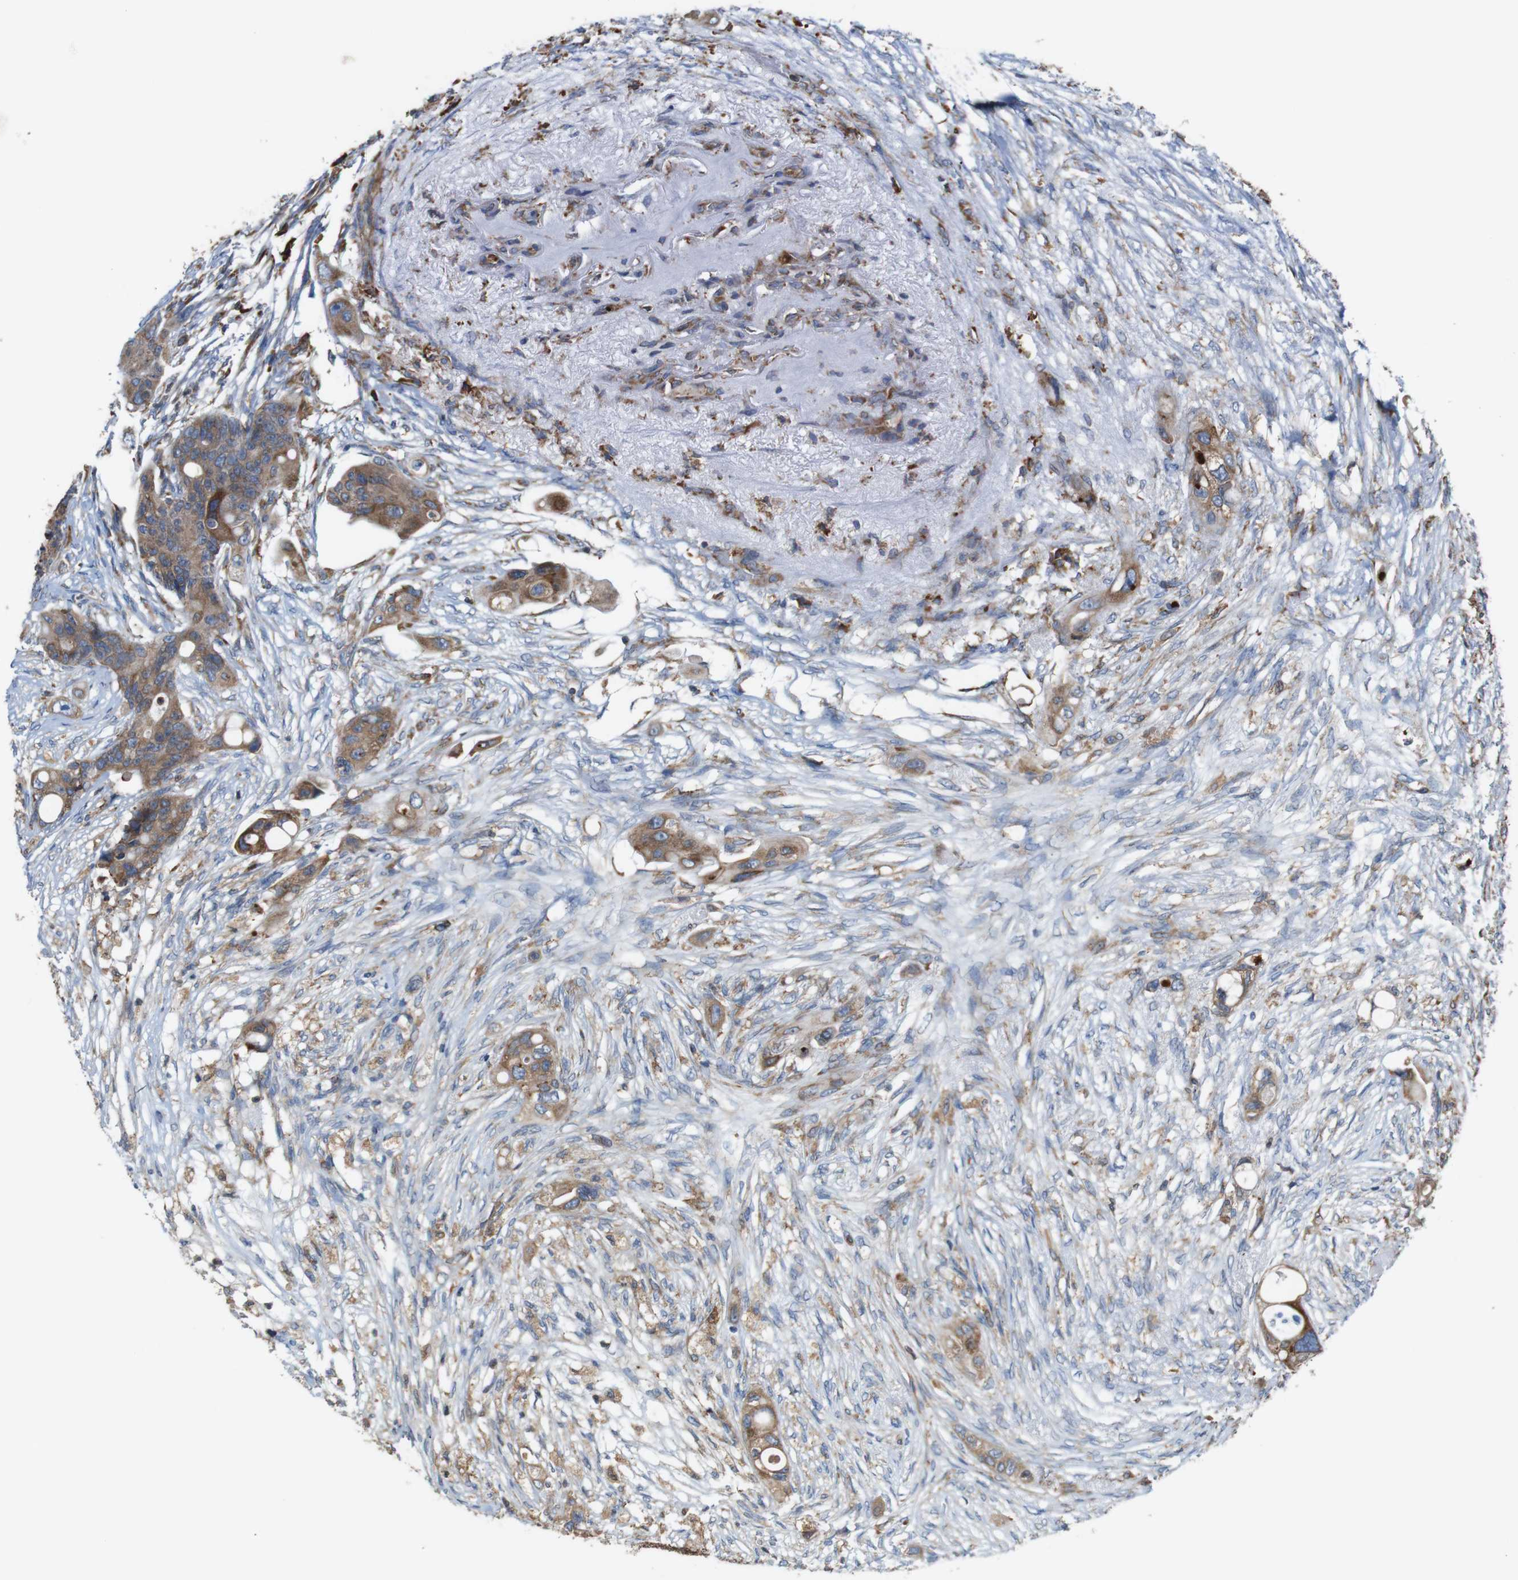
{"staining": {"intensity": "moderate", "quantity": ">75%", "location": "cytoplasmic/membranous"}, "tissue": "colorectal cancer", "cell_type": "Tumor cells", "image_type": "cancer", "snomed": [{"axis": "morphology", "description": "Adenocarcinoma, NOS"}, {"axis": "topography", "description": "Colon"}], "caption": "There is medium levels of moderate cytoplasmic/membranous expression in tumor cells of adenocarcinoma (colorectal), as demonstrated by immunohistochemical staining (brown color).", "gene": "UGGT1", "patient": {"sex": "female", "age": 57}}